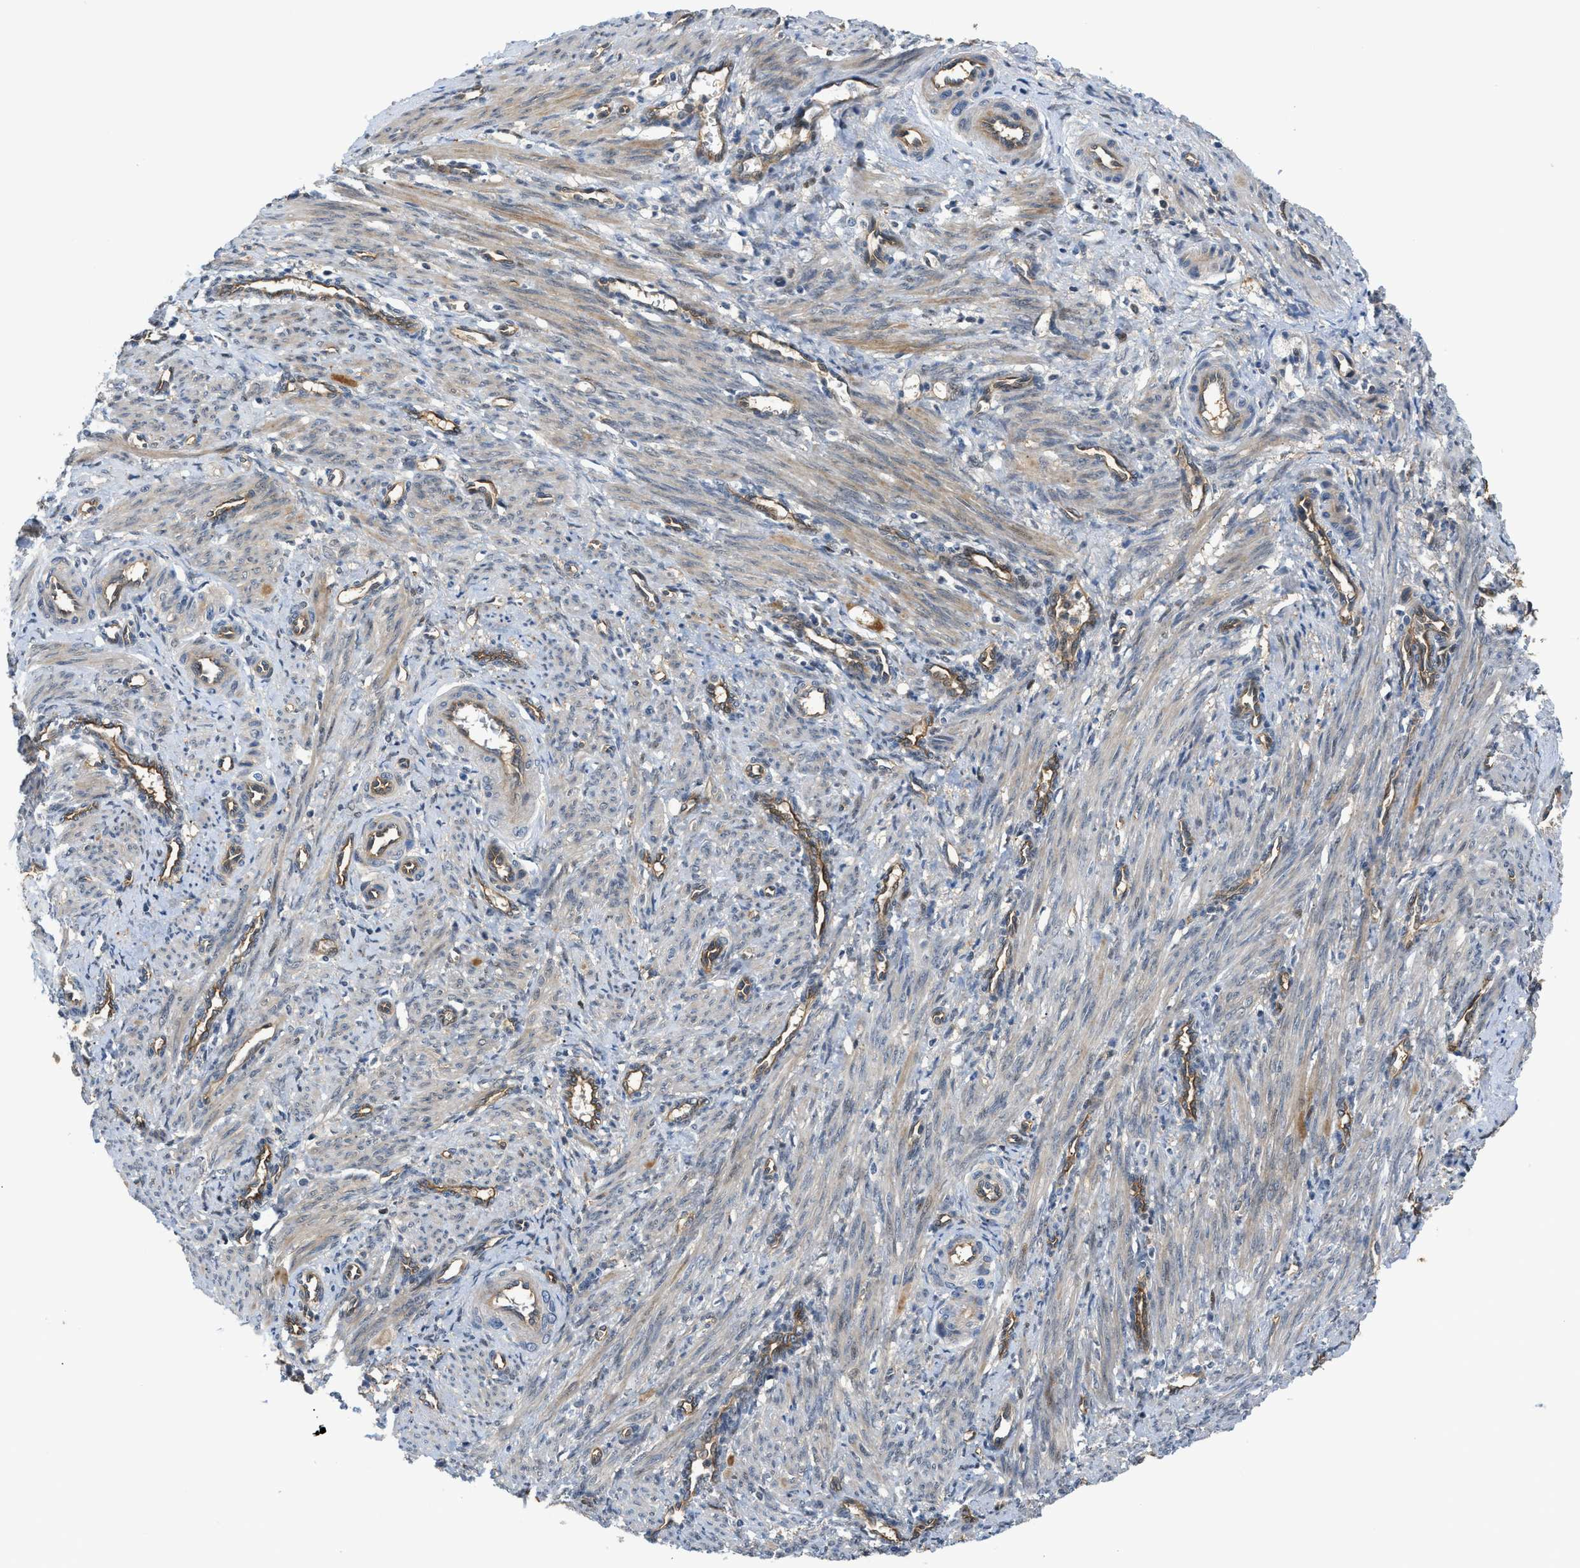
{"staining": {"intensity": "weak", "quantity": "<25%", "location": "cytoplasmic/membranous"}, "tissue": "smooth muscle", "cell_type": "Smooth muscle cells", "image_type": "normal", "snomed": [{"axis": "morphology", "description": "Normal tissue, NOS"}, {"axis": "topography", "description": "Endometrium"}], "caption": "An immunohistochemistry histopathology image of unremarkable smooth muscle is shown. There is no staining in smooth muscle cells of smooth muscle.", "gene": "TRAK2", "patient": {"sex": "female", "age": 33}}